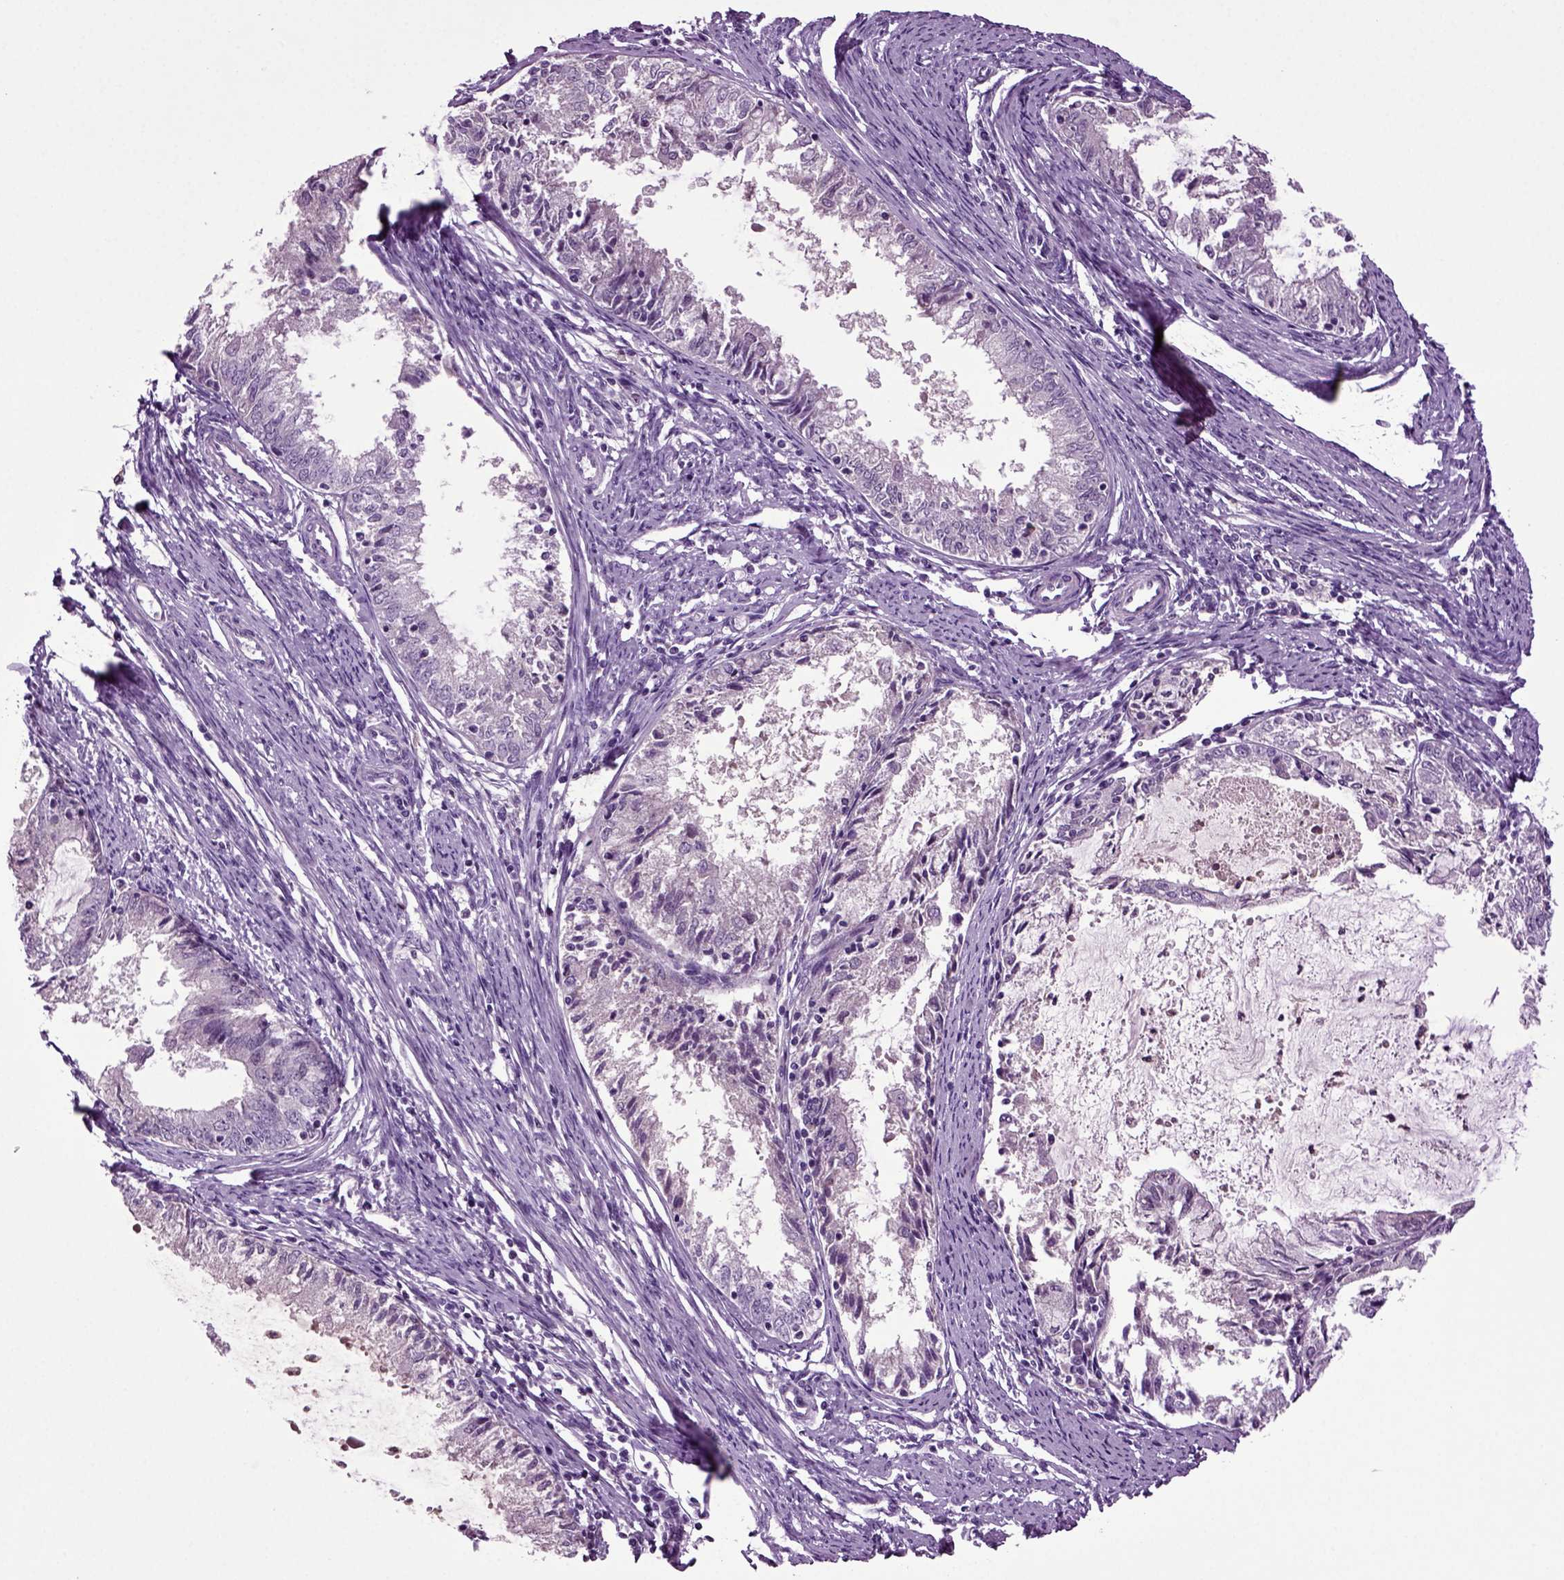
{"staining": {"intensity": "negative", "quantity": "none", "location": "none"}, "tissue": "endometrial cancer", "cell_type": "Tumor cells", "image_type": "cancer", "snomed": [{"axis": "morphology", "description": "Adenocarcinoma, NOS"}, {"axis": "topography", "description": "Endometrium"}], "caption": "Histopathology image shows no significant protein staining in tumor cells of endometrial cancer.", "gene": "FGF11", "patient": {"sex": "female", "age": 57}}